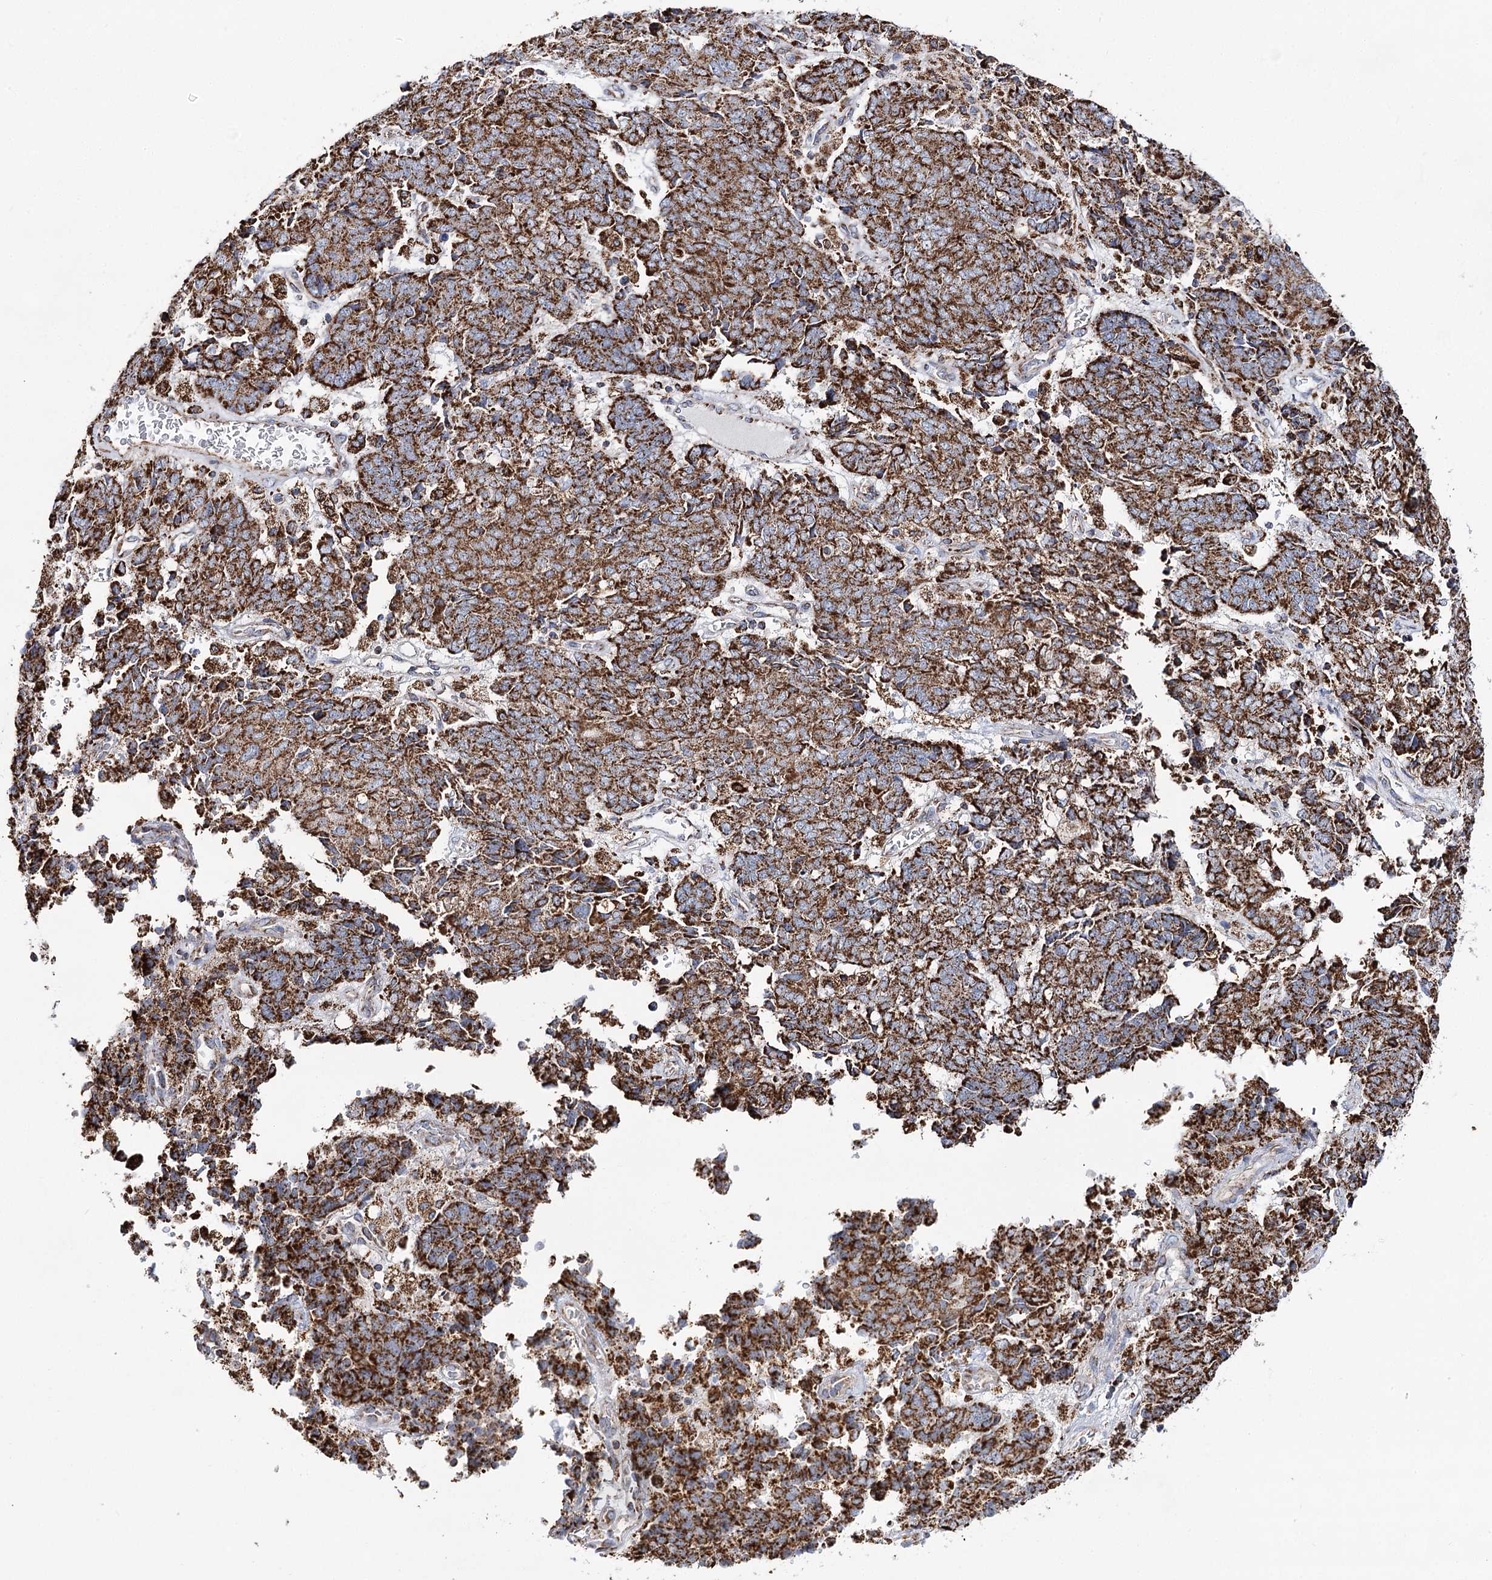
{"staining": {"intensity": "strong", "quantity": ">75%", "location": "cytoplasmic/membranous"}, "tissue": "endometrial cancer", "cell_type": "Tumor cells", "image_type": "cancer", "snomed": [{"axis": "morphology", "description": "Adenocarcinoma, NOS"}, {"axis": "topography", "description": "Endometrium"}], "caption": "Immunohistochemistry histopathology image of neoplastic tissue: human endometrial cancer (adenocarcinoma) stained using immunohistochemistry (IHC) shows high levels of strong protein expression localized specifically in the cytoplasmic/membranous of tumor cells, appearing as a cytoplasmic/membranous brown color.", "gene": "NADK2", "patient": {"sex": "female", "age": 80}}